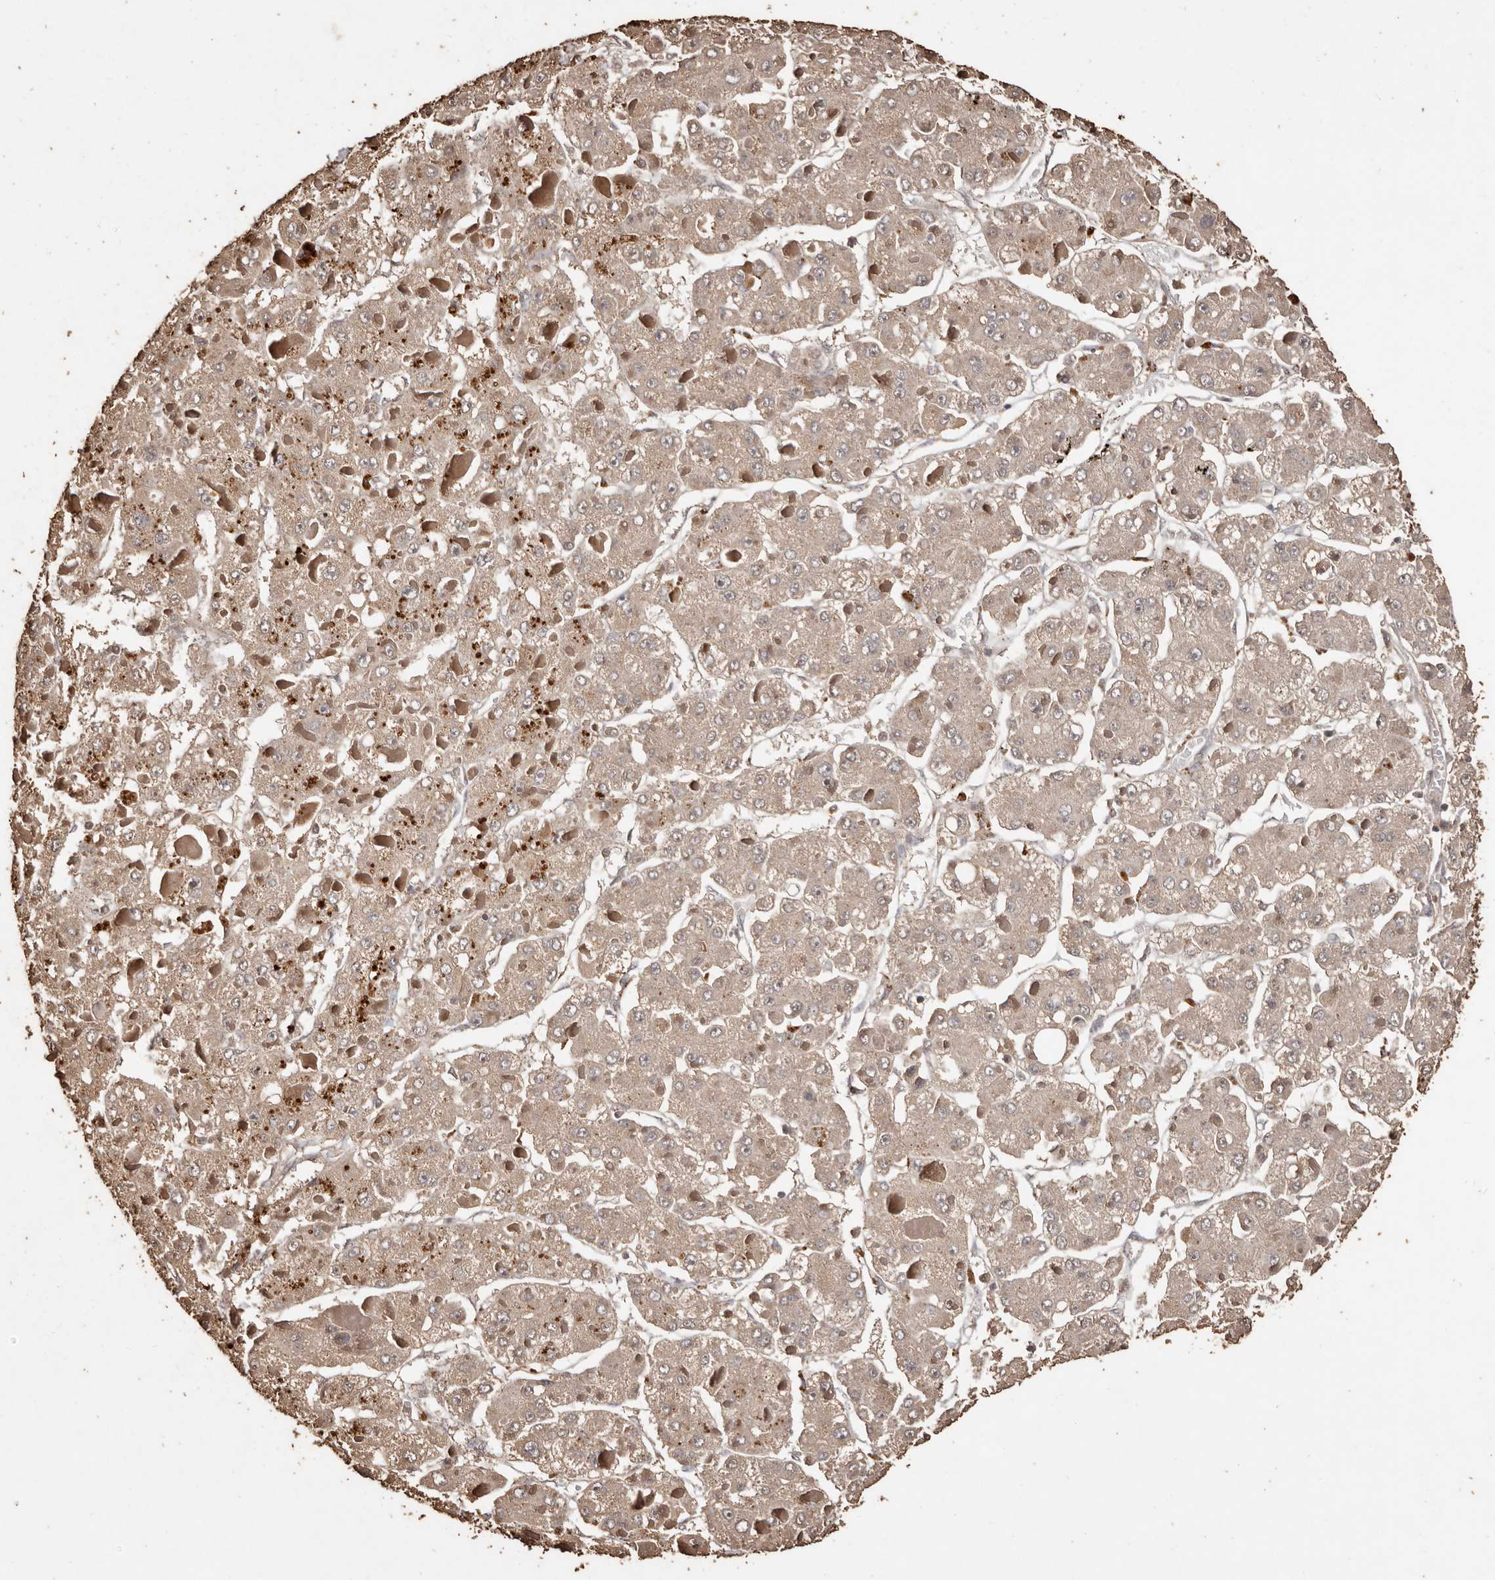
{"staining": {"intensity": "weak", "quantity": "25%-75%", "location": "cytoplasmic/membranous"}, "tissue": "liver cancer", "cell_type": "Tumor cells", "image_type": "cancer", "snomed": [{"axis": "morphology", "description": "Carcinoma, Hepatocellular, NOS"}, {"axis": "topography", "description": "Liver"}], "caption": "Human liver cancer (hepatocellular carcinoma) stained with a brown dye displays weak cytoplasmic/membranous positive staining in about 25%-75% of tumor cells.", "gene": "PKDCC", "patient": {"sex": "female", "age": 73}}